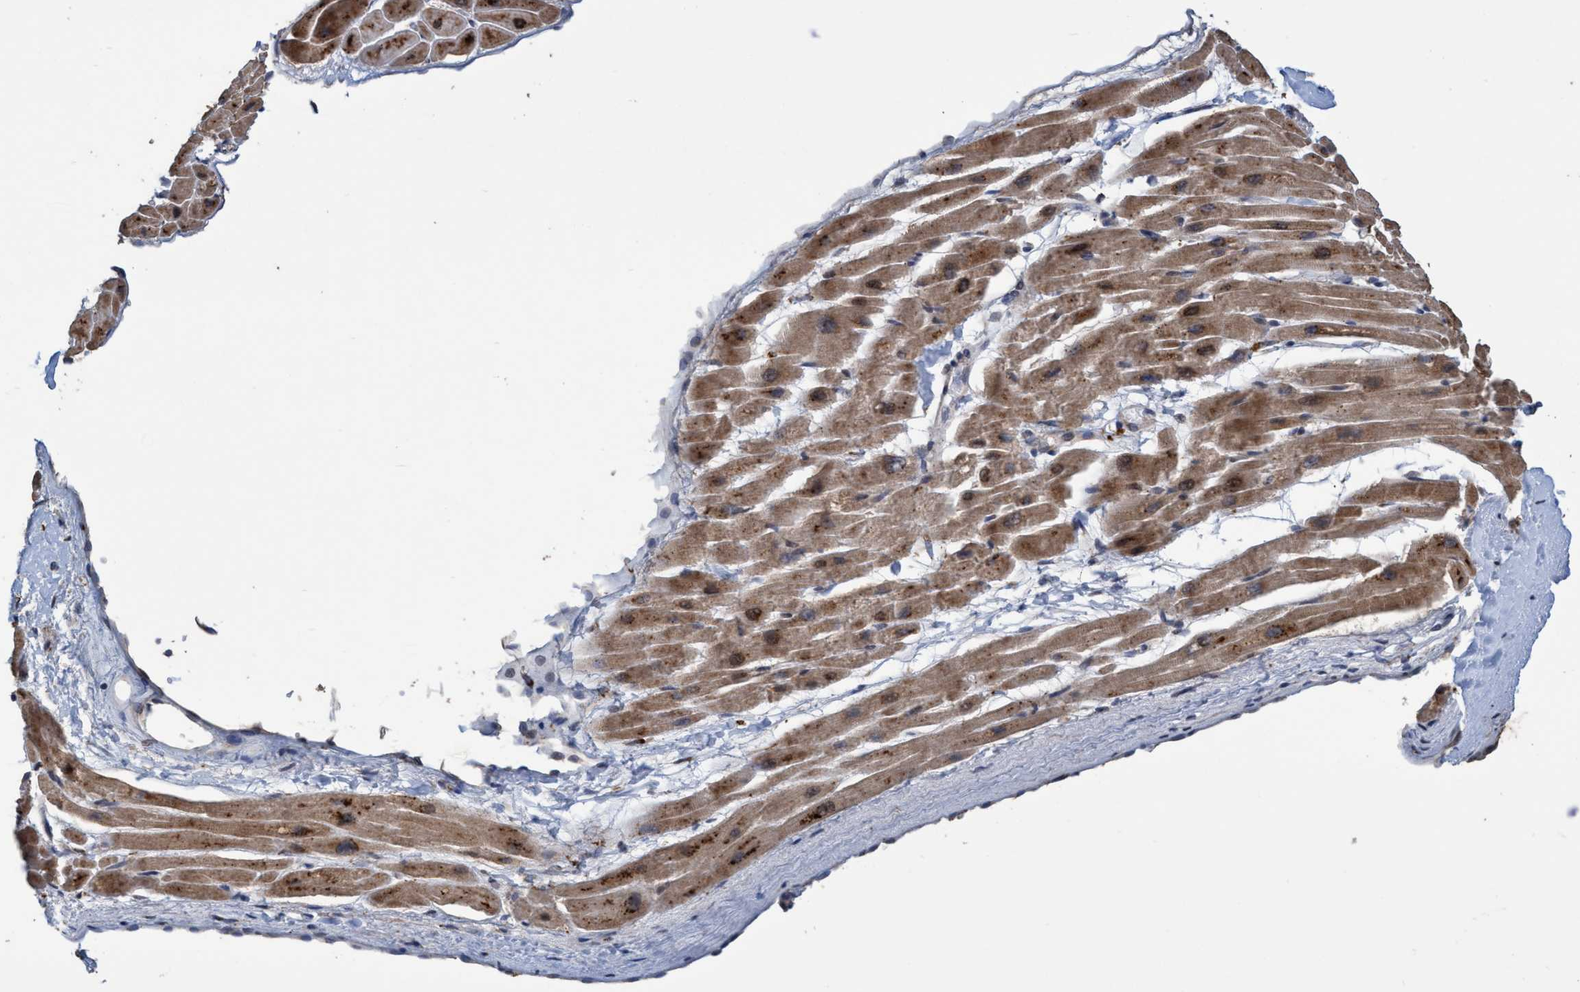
{"staining": {"intensity": "strong", "quantity": ">75%", "location": "cytoplasmic/membranous"}, "tissue": "heart muscle", "cell_type": "Cardiomyocytes", "image_type": "normal", "snomed": [{"axis": "morphology", "description": "Normal tissue, NOS"}, {"axis": "topography", "description": "Heart"}], "caption": "A brown stain highlights strong cytoplasmic/membranous positivity of a protein in cardiomyocytes of normal human heart muscle.", "gene": "BBS9", "patient": {"sex": "male", "age": 45}}